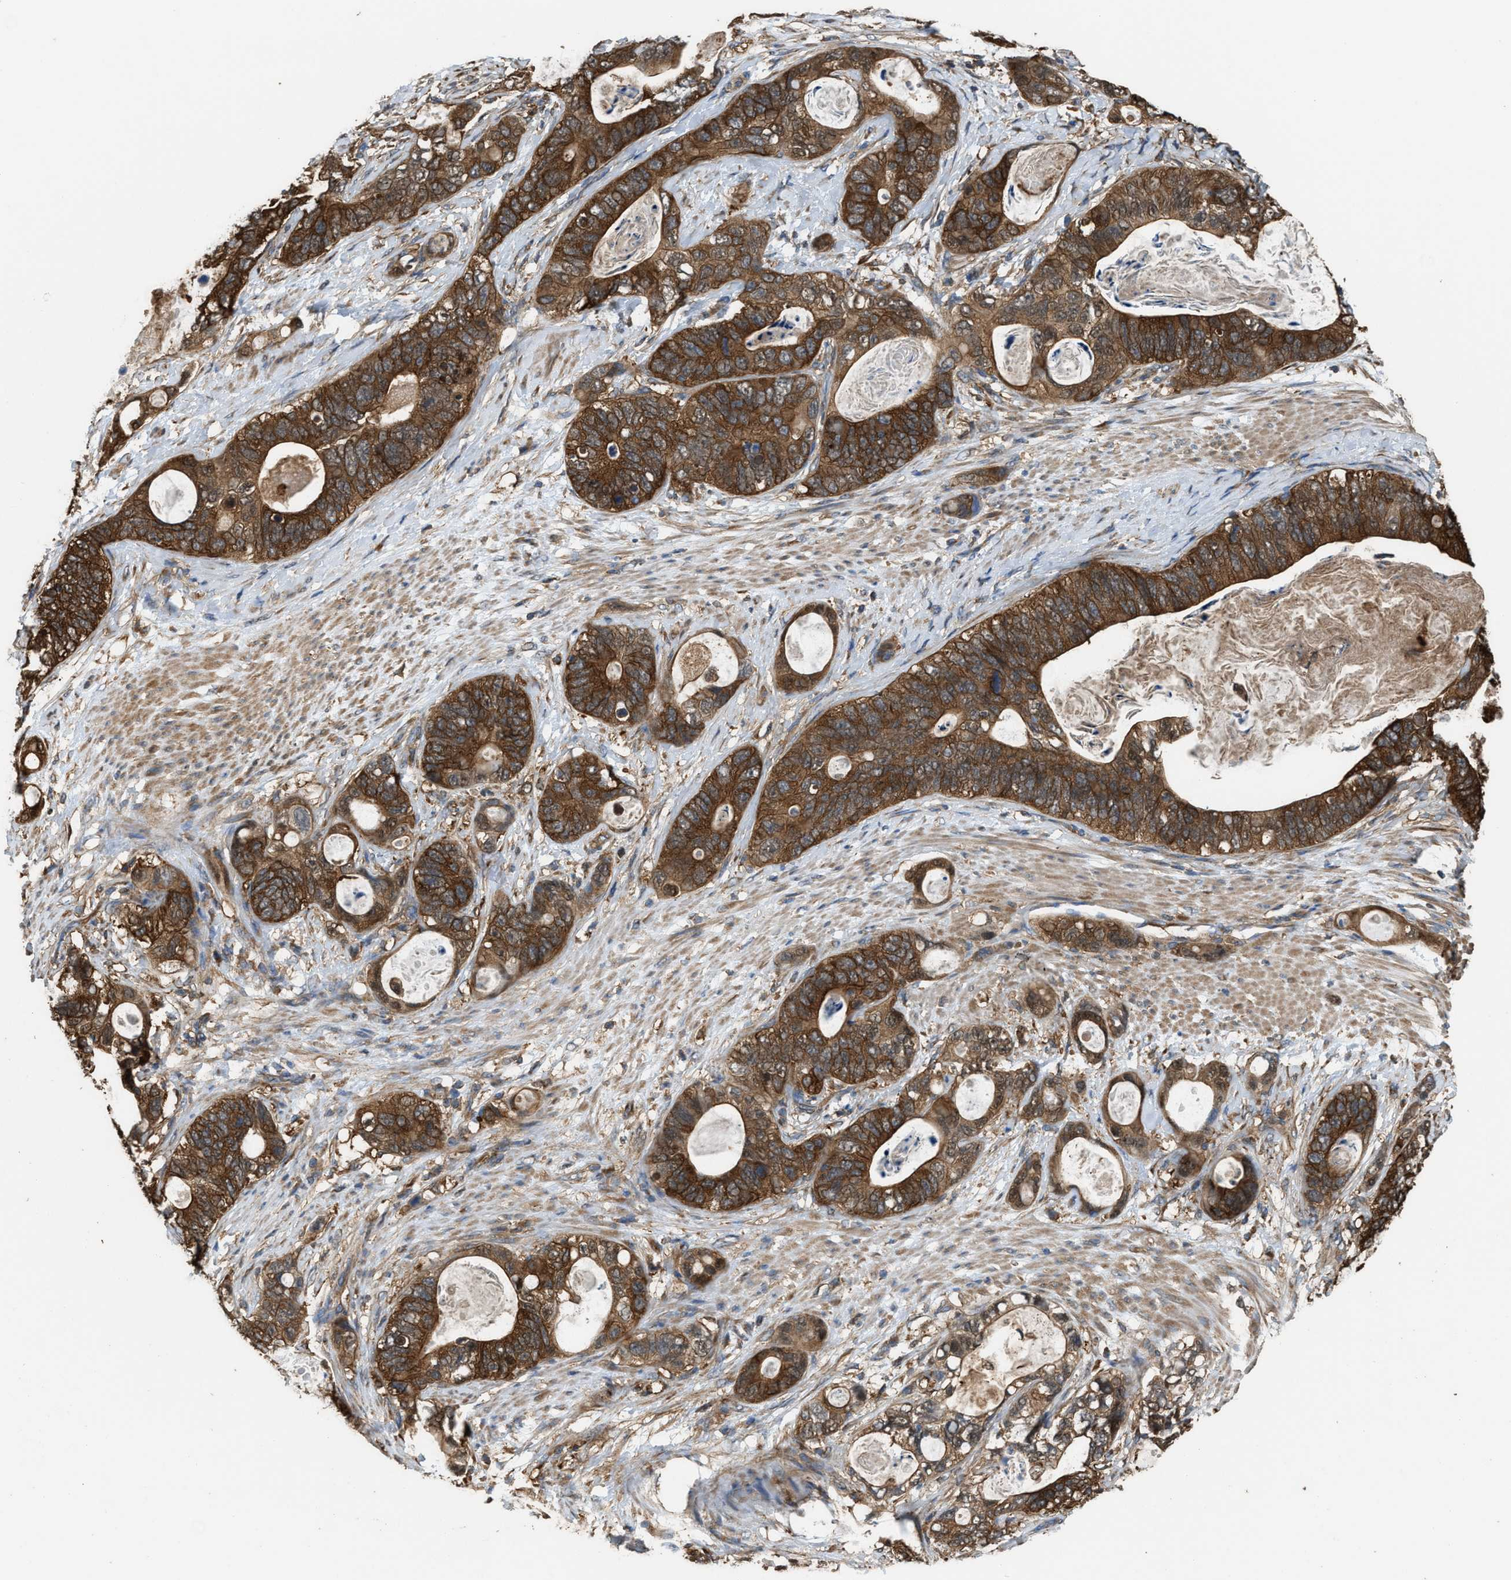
{"staining": {"intensity": "strong", "quantity": ">75%", "location": "cytoplasmic/membranous"}, "tissue": "stomach cancer", "cell_type": "Tumor cells", "image_type": "cancer", "snomed": [{"axis": "morphology", "description": "Normal tissue, NOS"}, {"axis": "morphology", "description": "Adenocarcinoma, NOS"}, {"axis": "topography", "description": "Stomach"}], "caption": "Immunohistochemistry (IHC) of human stomach adenocarcinoma shows high levels of strong cytoplasmic/membranous expression in about >75% of tumor cells.", "gene": "ATIC", "patient": {"sex": "female", "age": 89}}